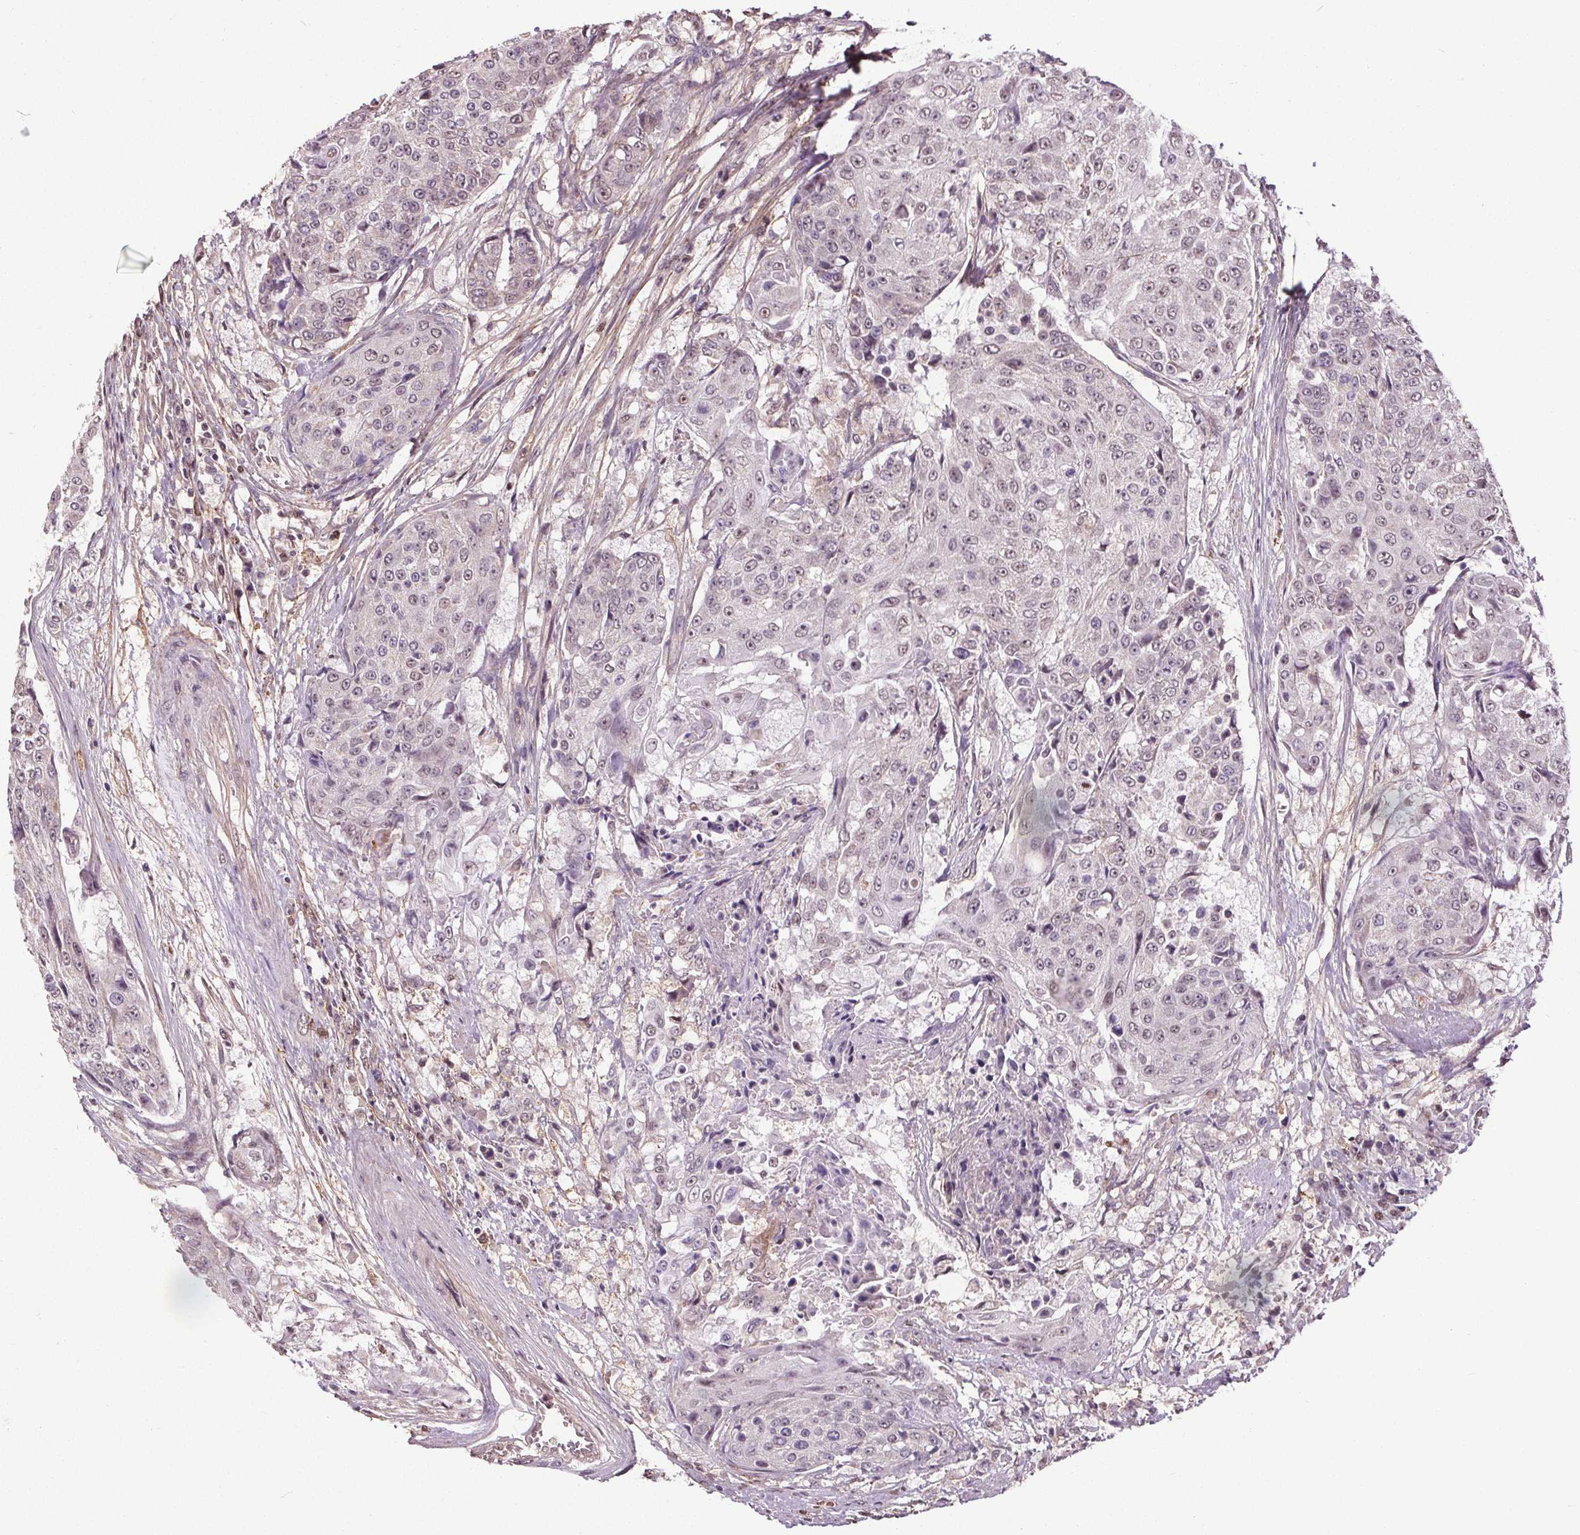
{"staining": {"intensity": "negative", "quantity": "none", "location": "none"}, "tissue": "urothelial cancer", "cell_type": "Tumor cells", "image_type": "cancer", "snomed": [{"axis": "morphology", "description": "Urothelial carcinoma, High grade"}, {"axis": "topography", "description": "Urinary bladder"}], "caption": "High magnification brightfield microscopy of urothelial carcinoma (high-grade) stained with DAB (3,3'-diaminobenzidine) (brown) and counterstained with hematoxylin (blue): tumor cells show no significant positivity. (Brightfield microscopy of DAB (3,3'-diaminobenzidine) IHC at high magnification).", "gene": "KIAA0232", "patient": {"sex": "female", "age": 63}}